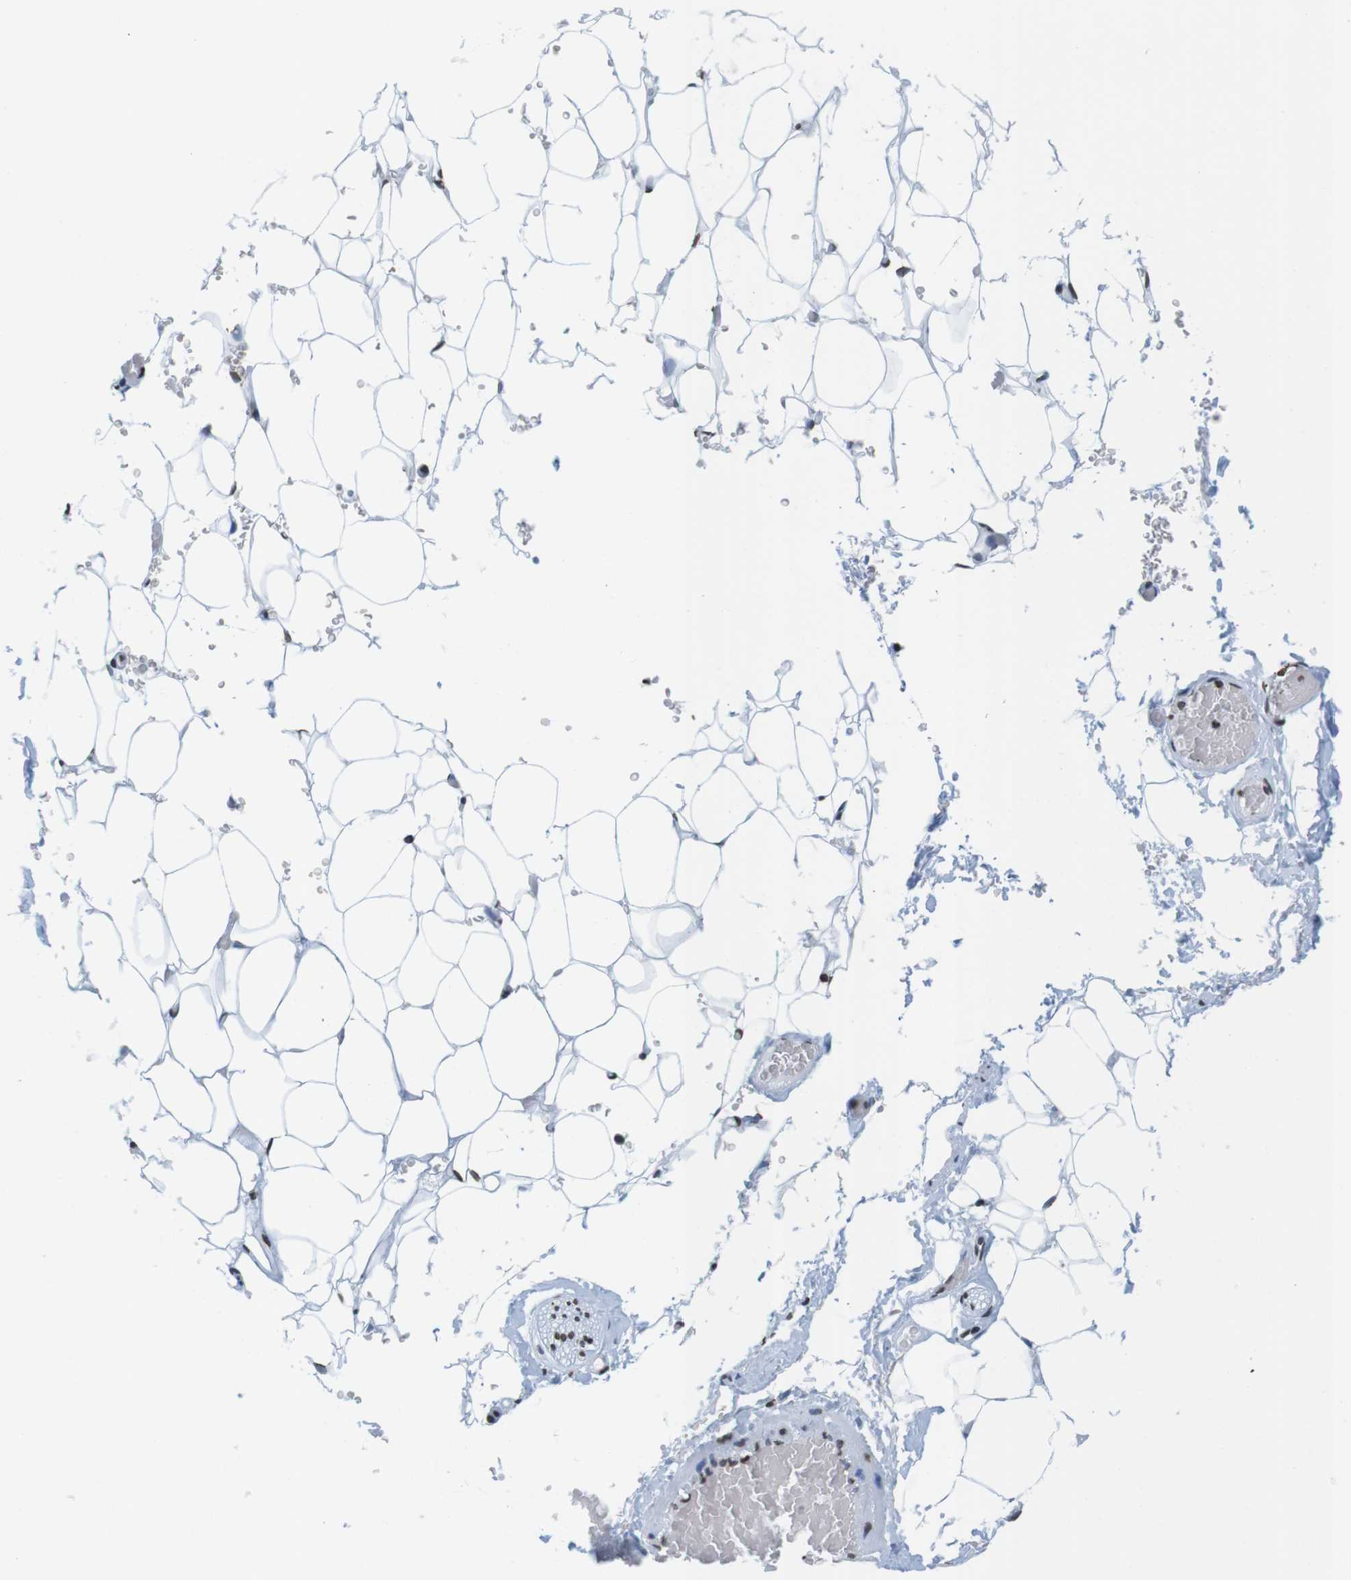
{"staining": {"intensity": "moderate", "quantity": ">75%", "location": "nuclear"}, "tissue": "adipose tissue", "cell_type": "Adipocytes", "image_type": "normal", "snomed": [{"axis": "morphology", "description": "Normal tissue, NOS"}, {"axis": "topography", "description": "Peripheral nerve tissue"}], "caption": "Immunohistochemistry (IHC) (DAB (3,3'-diaminobenzidine)) staining of unremarkable human adipose tissue shows moderate nuclear protein staining in approximately >75% of adipocytes.", "gene": "BSX", "patient": {"sex": "male", "age": 70}}